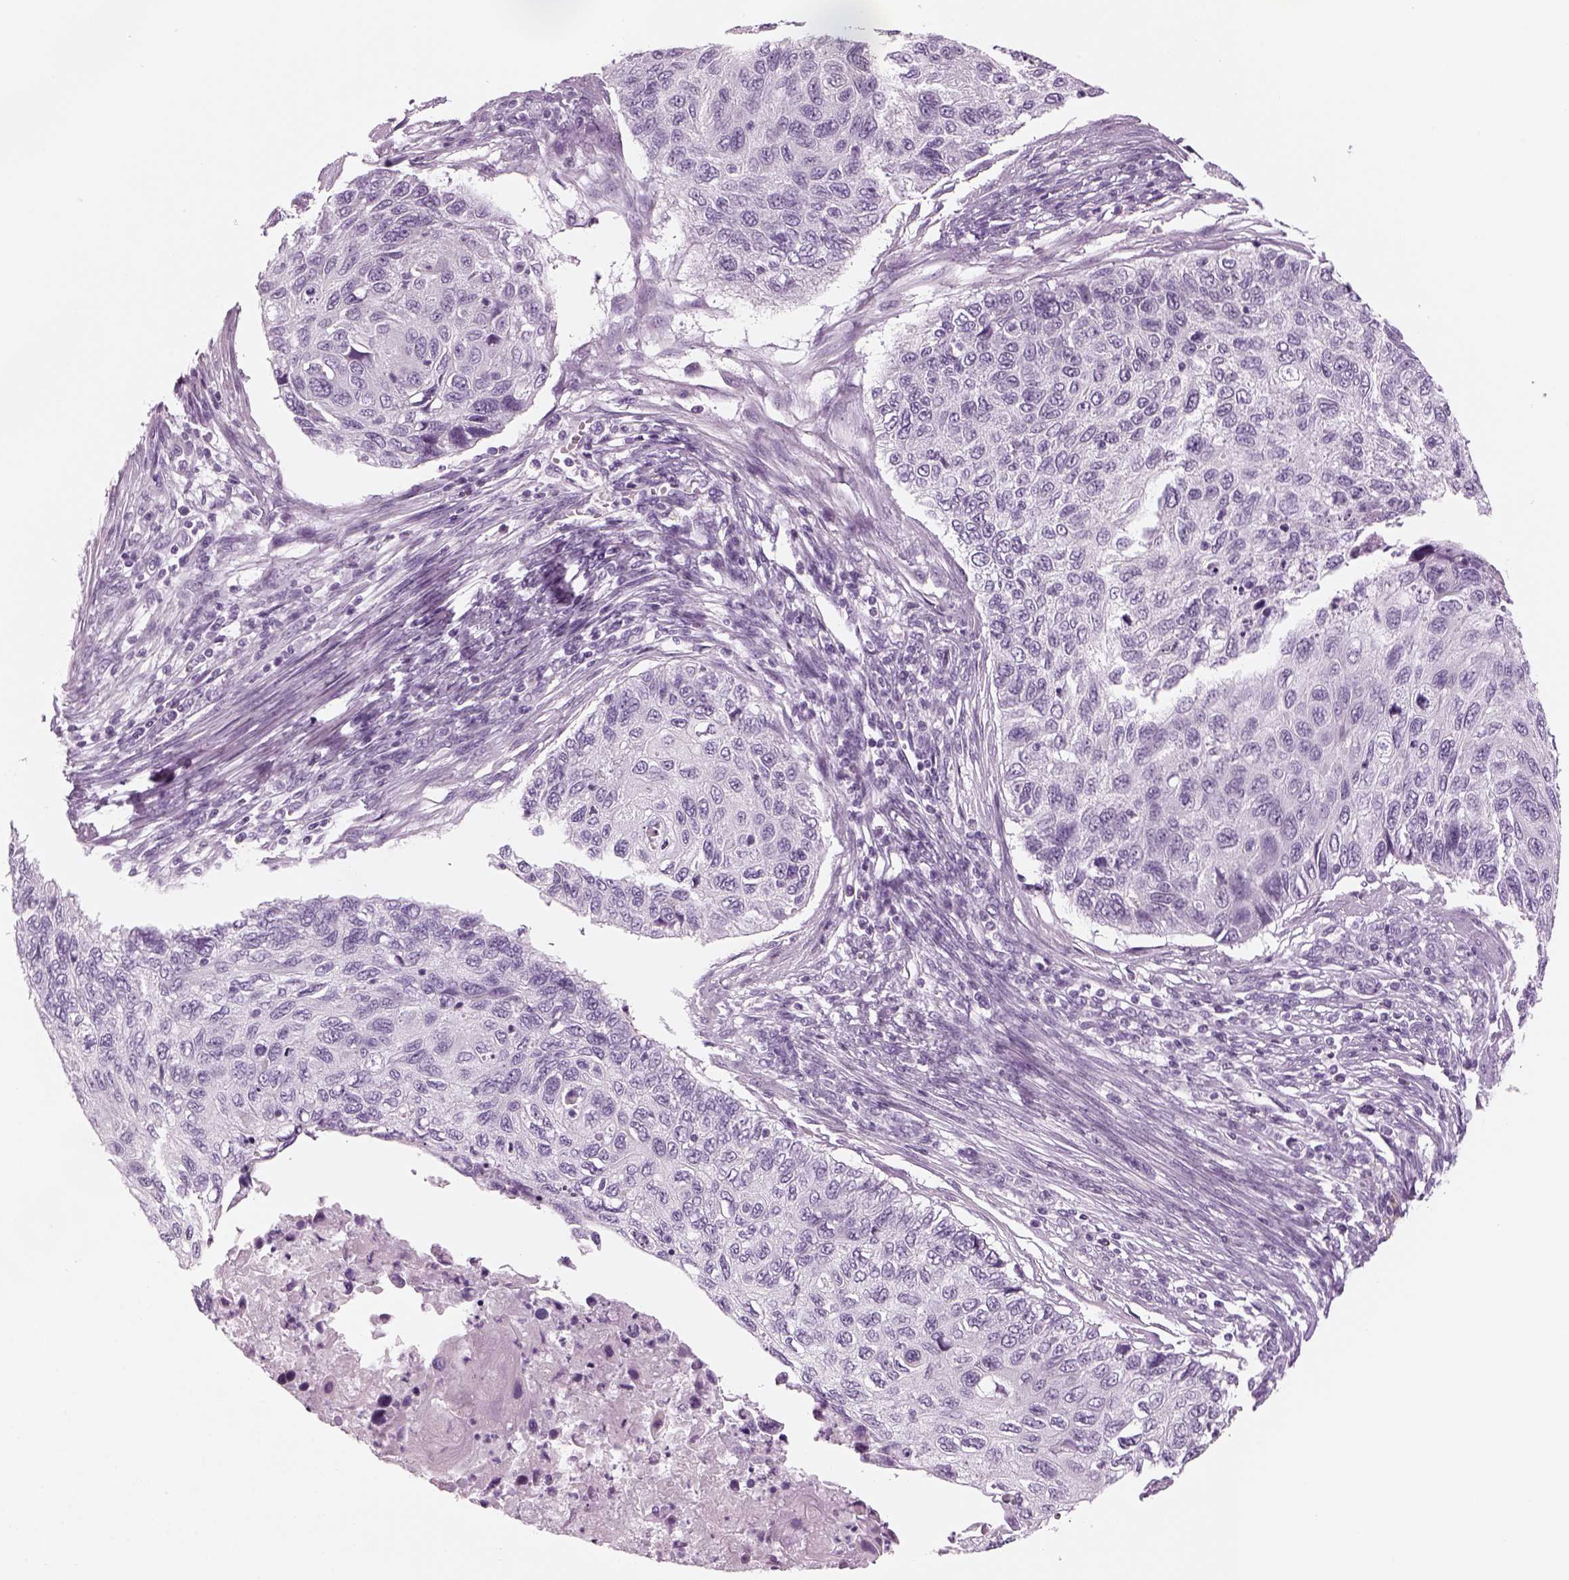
{"staining": {"intensity": "negative", "quantity": "none", "location": "none"}, "tissue": "cervical cancer", "cell_type": "Tumor cells", "image_type": "cancer", "snomed": [{"axis": "morphology", "description": "Squamous cell carcinoma, NOS"}, {"axis": "topography", "description": "Cervix"}], "caption": "Tumor cells are negative for brown protein staining in squamous cell carcinoma (cervical). The staining is performed using DAB brown chromogen with nuclei counter-stained in using hematoxylin.", "gene": "SAG", "patient": {"sex": "female", "age": 70}}